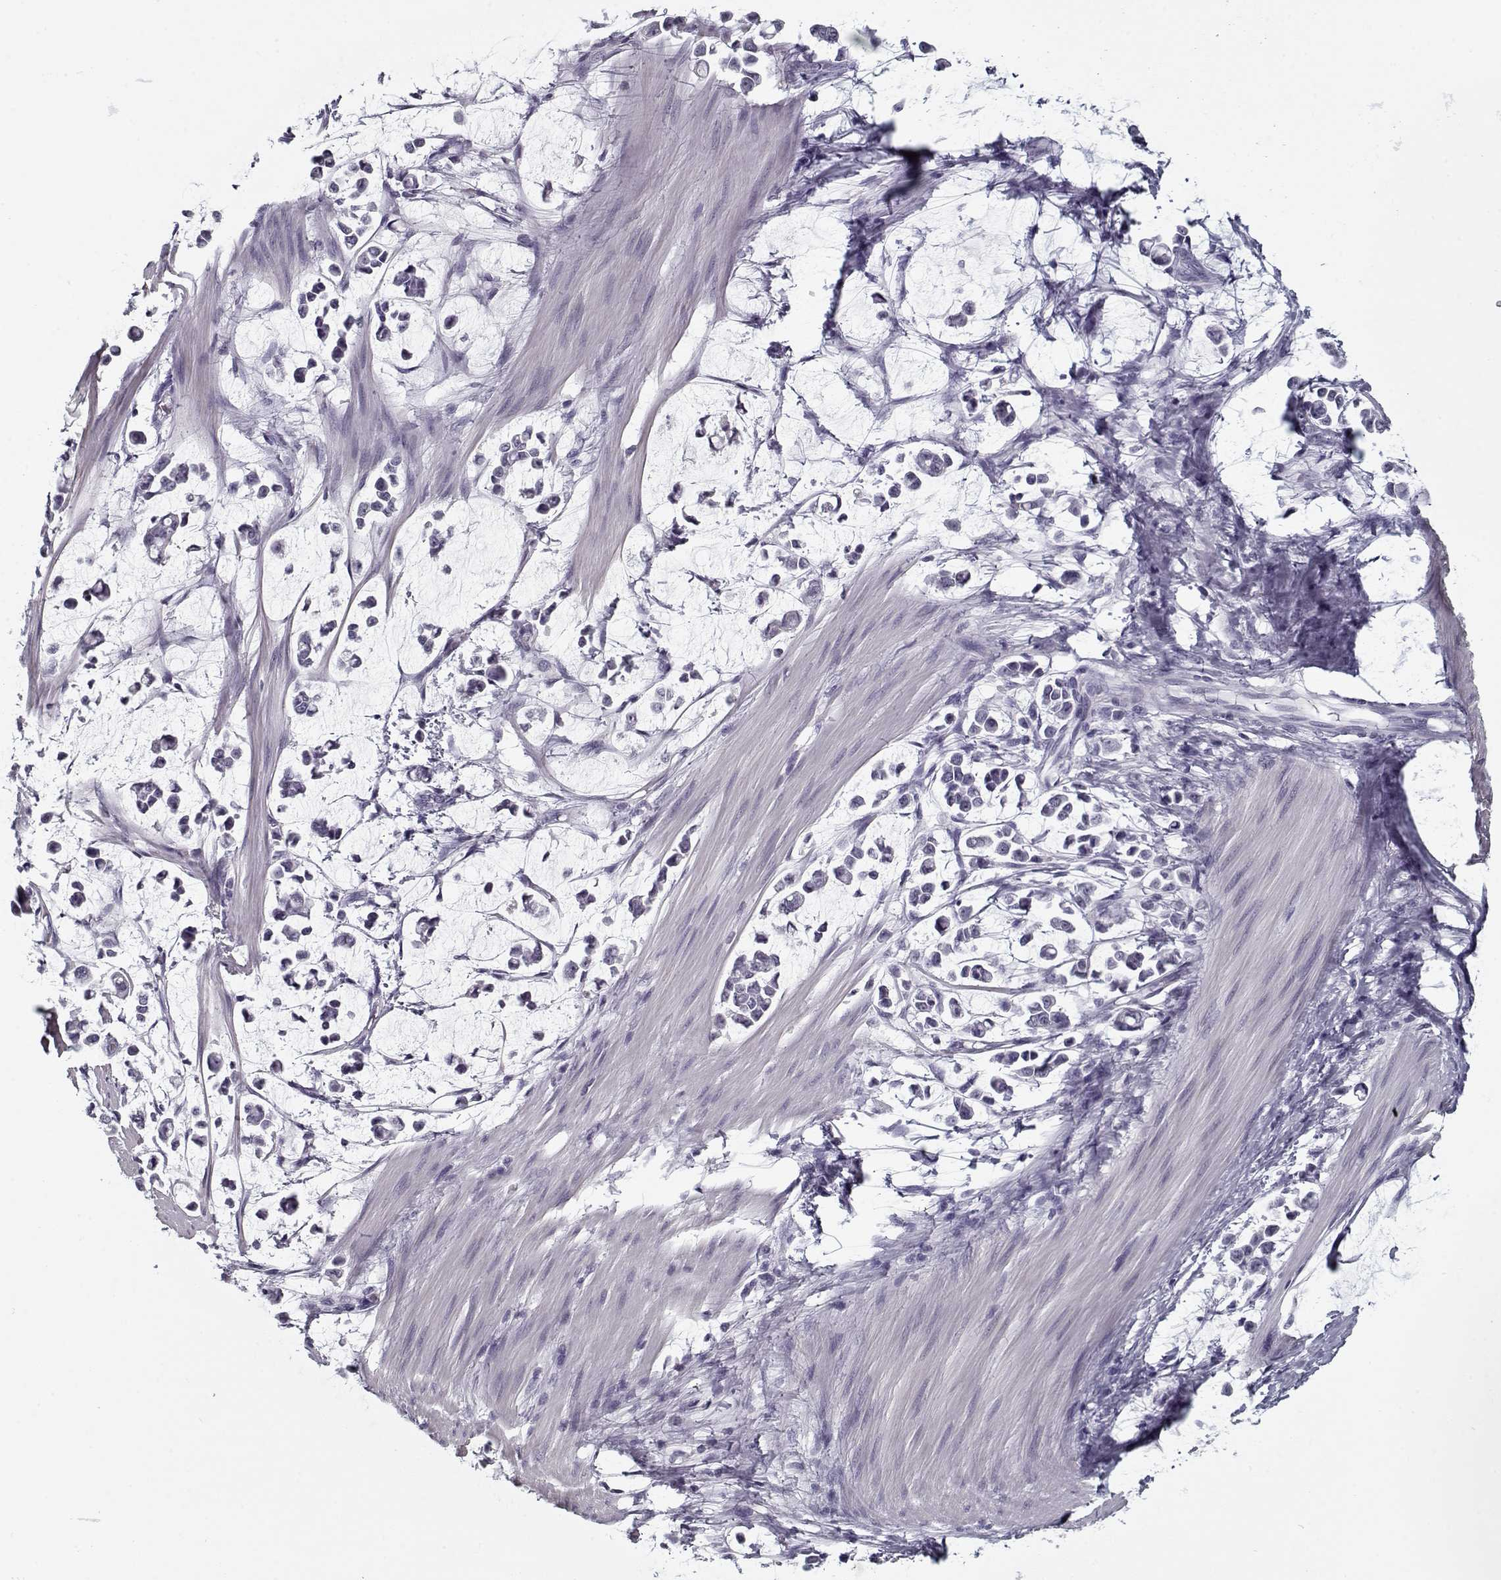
{"staining": {"intensity": "negative", "quantity": "none", "location": "none"}, "tissue": "stomach cancer", "cell_type": "Tumor cells", "image_type": "cancer", "snomed": [{"axis": "morphology", "description": "Adenocarcinoma, NOS"}, {"axis": "topography", "description": "Stomach"}], "caption": "Micrograph shows no significant protein positivity in tumor cells of stomach cancer (adenocarcinoma).", "gene": "RNF32", "patient": {"sex": "male", "age": 82}}